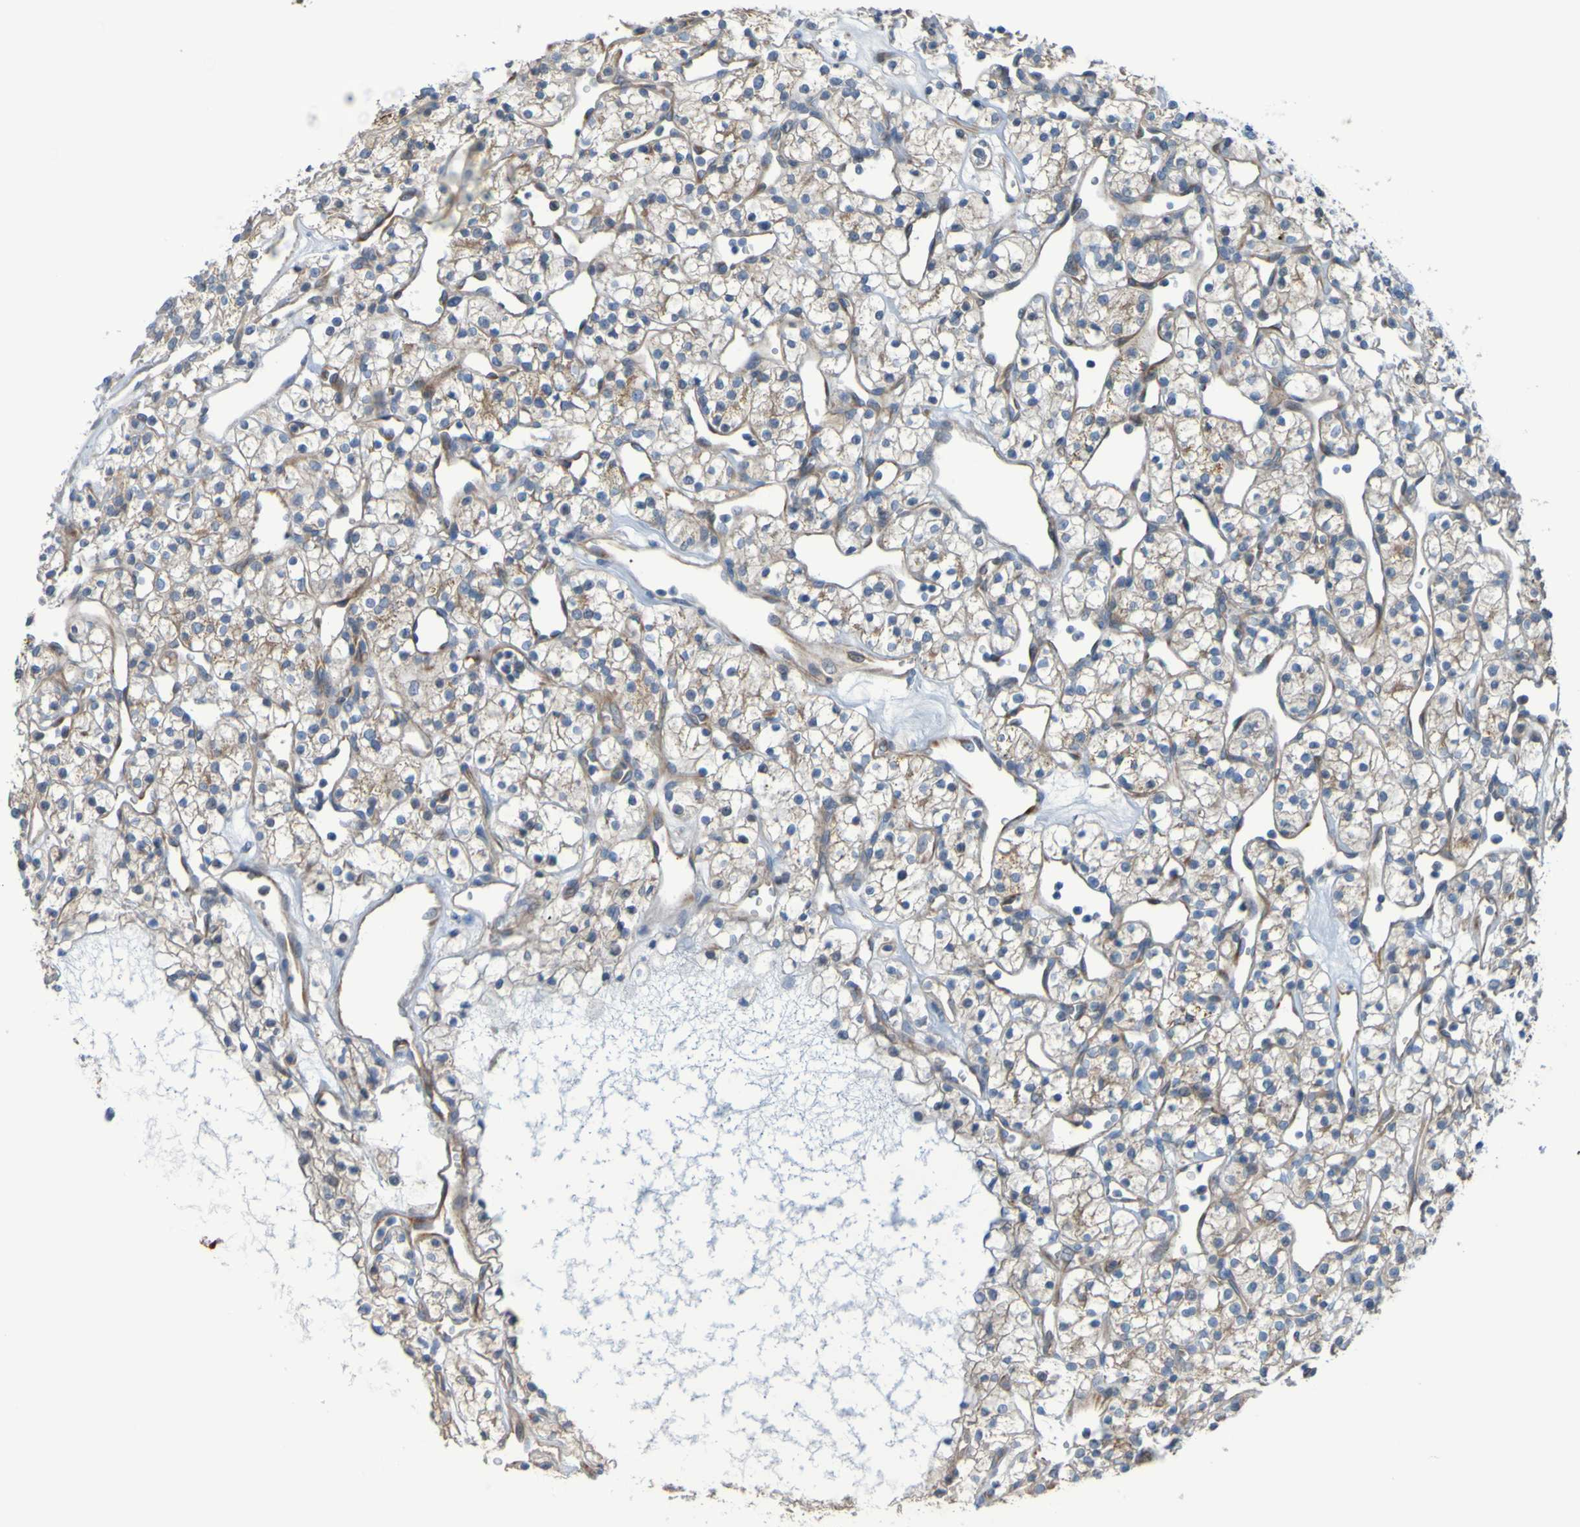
{"staining": {"intensity": "weak", "quantity": "25%-75%", "location": "cytoplasmic/membranous"}, "tissue": "renal cancer", "cell_type": "Tumor cells", "image_type": "cancer", "snomed": [{"axis": "morphology", "description": "Adenocarcinoma, NOS"}, {"axis": "topography", "description": "Kidney"}], "caption": "A brown stain shows weak cytoplasmic/membranous positivity of a protein in renal adenocarcinoma tumor cells. (Brightfield microscopy of DAB IHC at high magnification).", "gene": "NPRL3", "patient": {"sex": "female", "age": 60}}